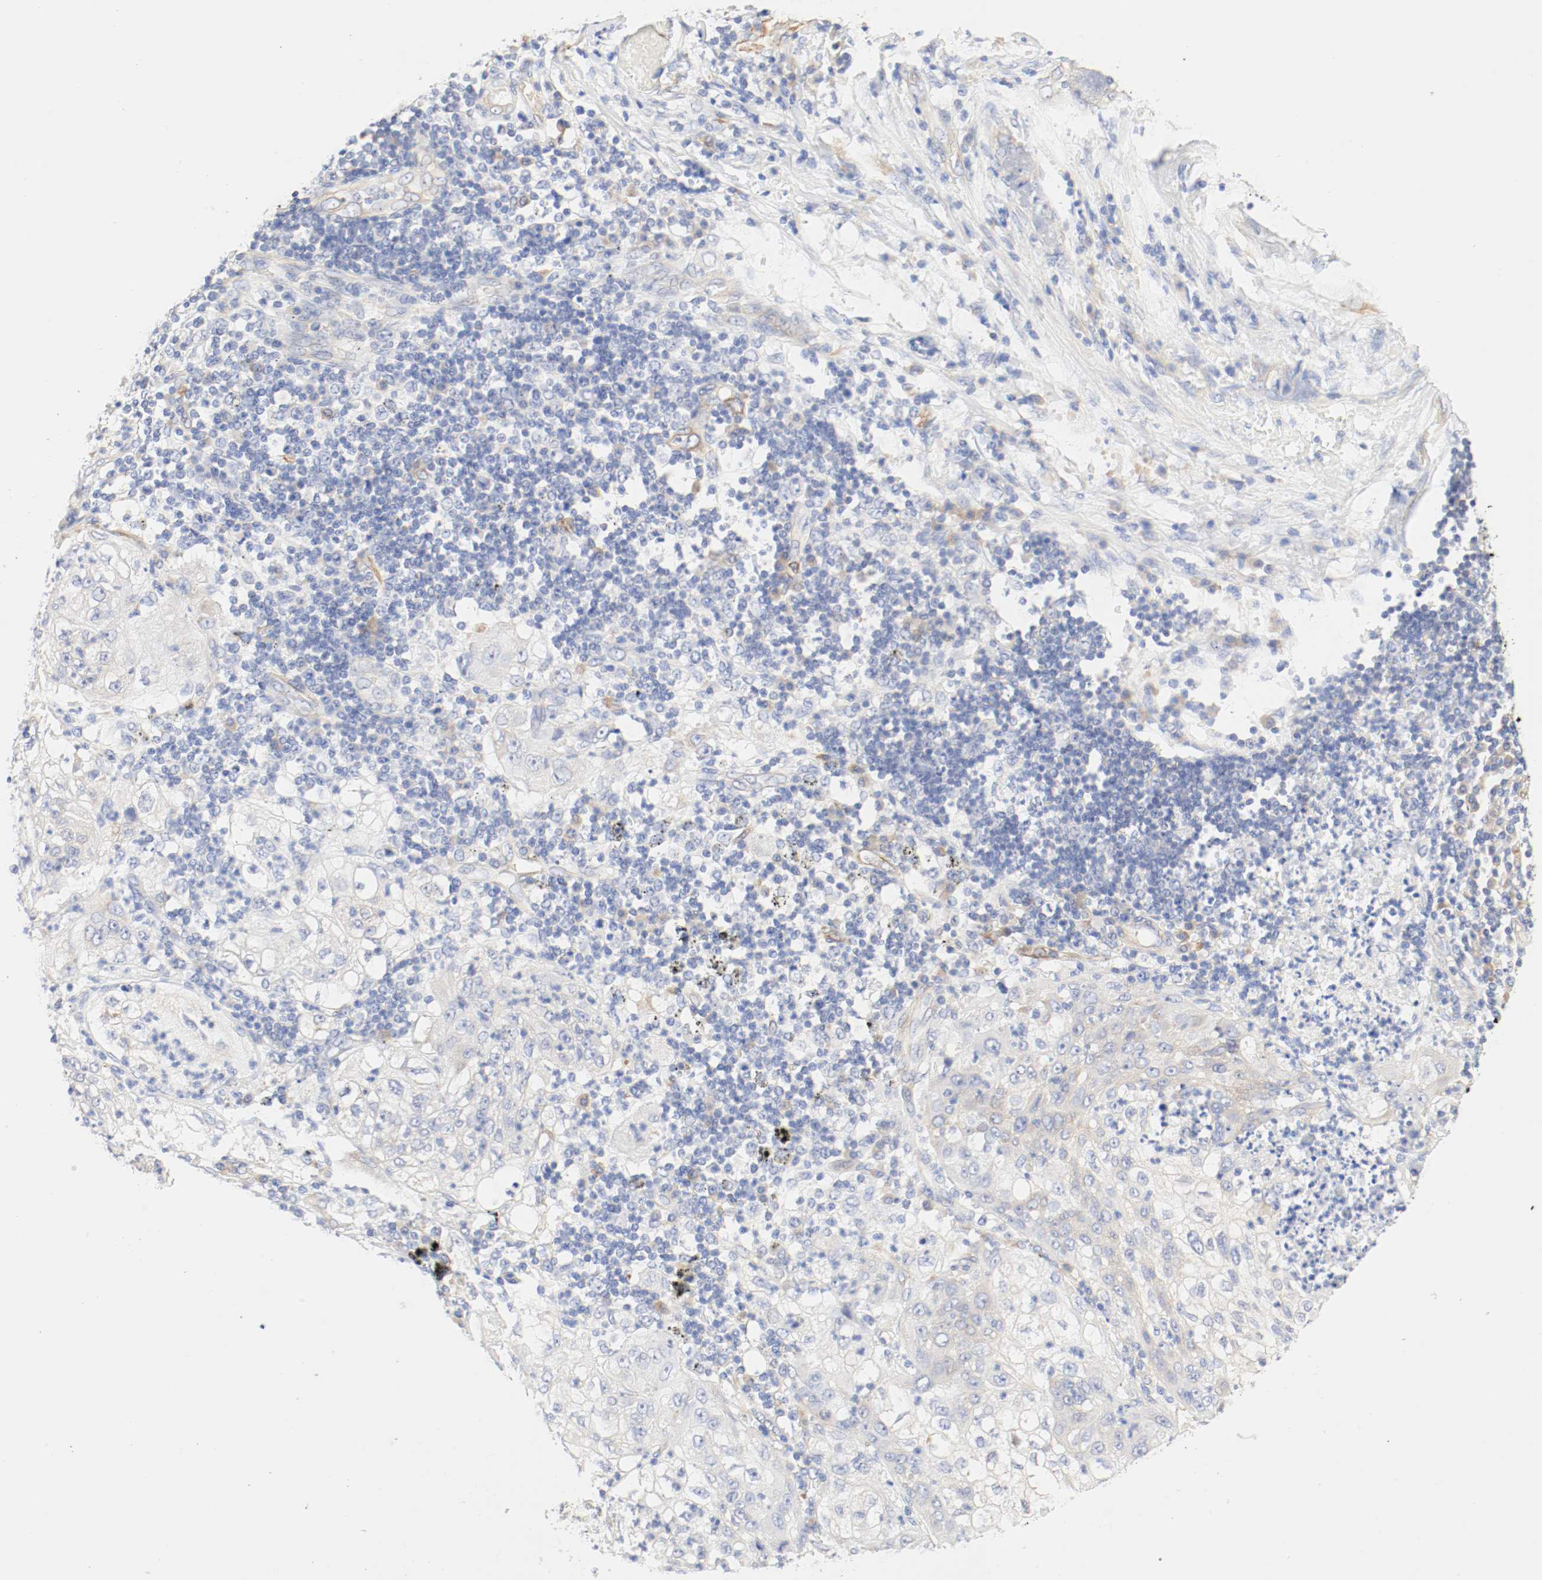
{"staining": {"intensity": "weak", "quantity": "25%-75%", "location": "cytoplasmic/membranous"}, "tissue": "lung cancer", "cell_type": "Tumor cells", "image_type": "cancer", "snomed": [{"axis": "morphology", "description": "Inflammation, NOS"}, {"axis": "morphology", "description": "Squamous cell carcinoma, NOS"}, {"axis": "topography", "description": "Lymph node"}, {"axis": "topography", "description": "Soft tissue"}, {"axis": "topography", "description": "Lung"}], "caption": "The histopathology image shows a brown stain indicating the presence of a protein in the cytoplasmic/membranous of tumor cells in lung squamous cell carcinoma. (Brightfield microscopy of DAB IHC at high magnification).", "gene": "GIT1", "patient": {"sex": "male", "age": 66}}